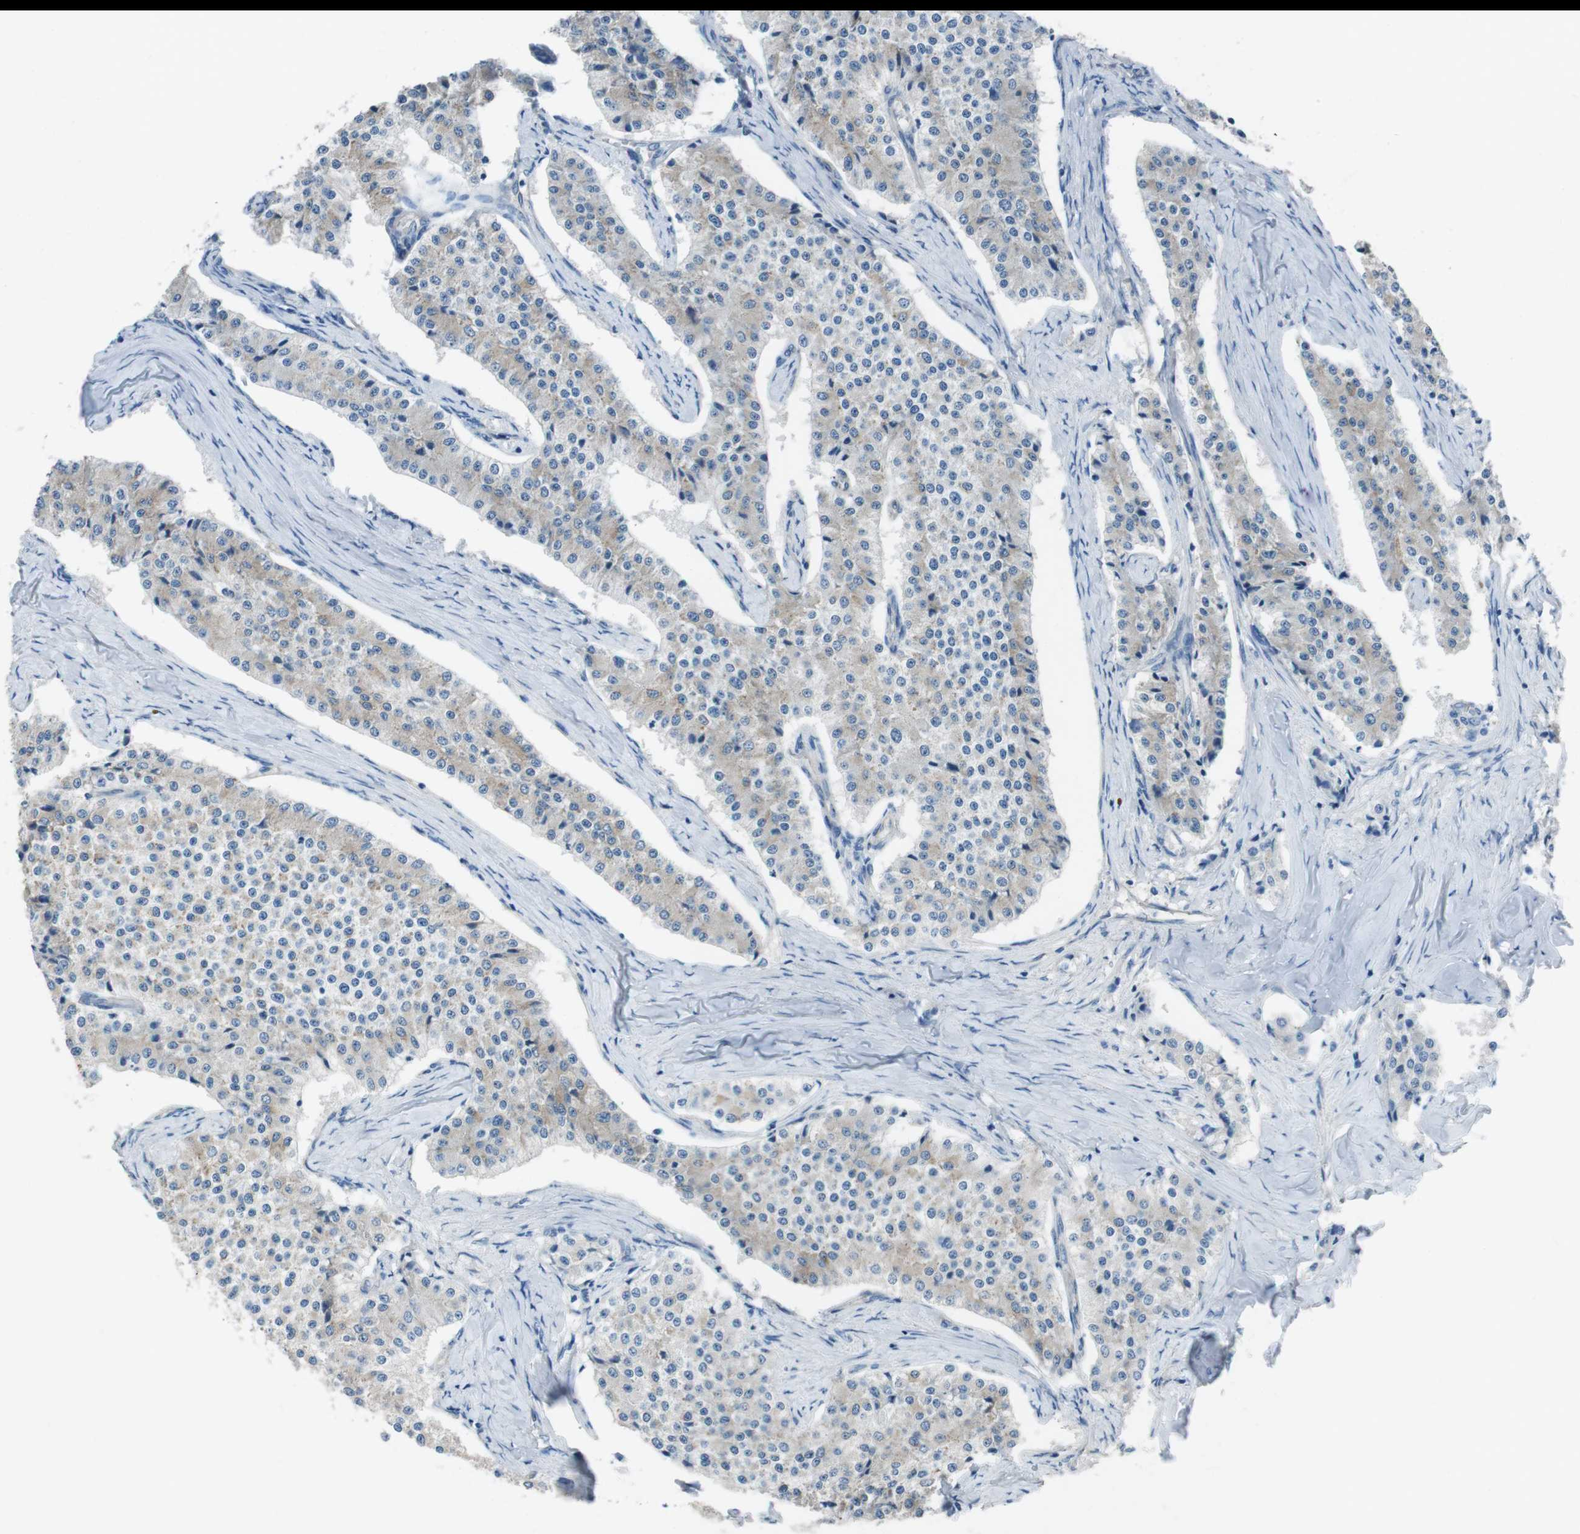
{"staining": {"intensity": "weak", "quantity": ">75%", "location": "cytoplasmic/membranous"}, "tissue": "carcinoid", "cell_type": "Tumor cells", "image_type": "cancer", "snomed": [{"axis": "morphology", "description": "Carcinoid, malignant, NOS"}, {"axis": "topography", "description": "Colon"}], "caption": "Tumor cells demonstrate low levels of weak cytoplasmic/membranous expression in approximately >75% of cells in carcinoid (malignant).", "gene": "CYP2C8", "patient": {"sex": "female", "age": 52}}